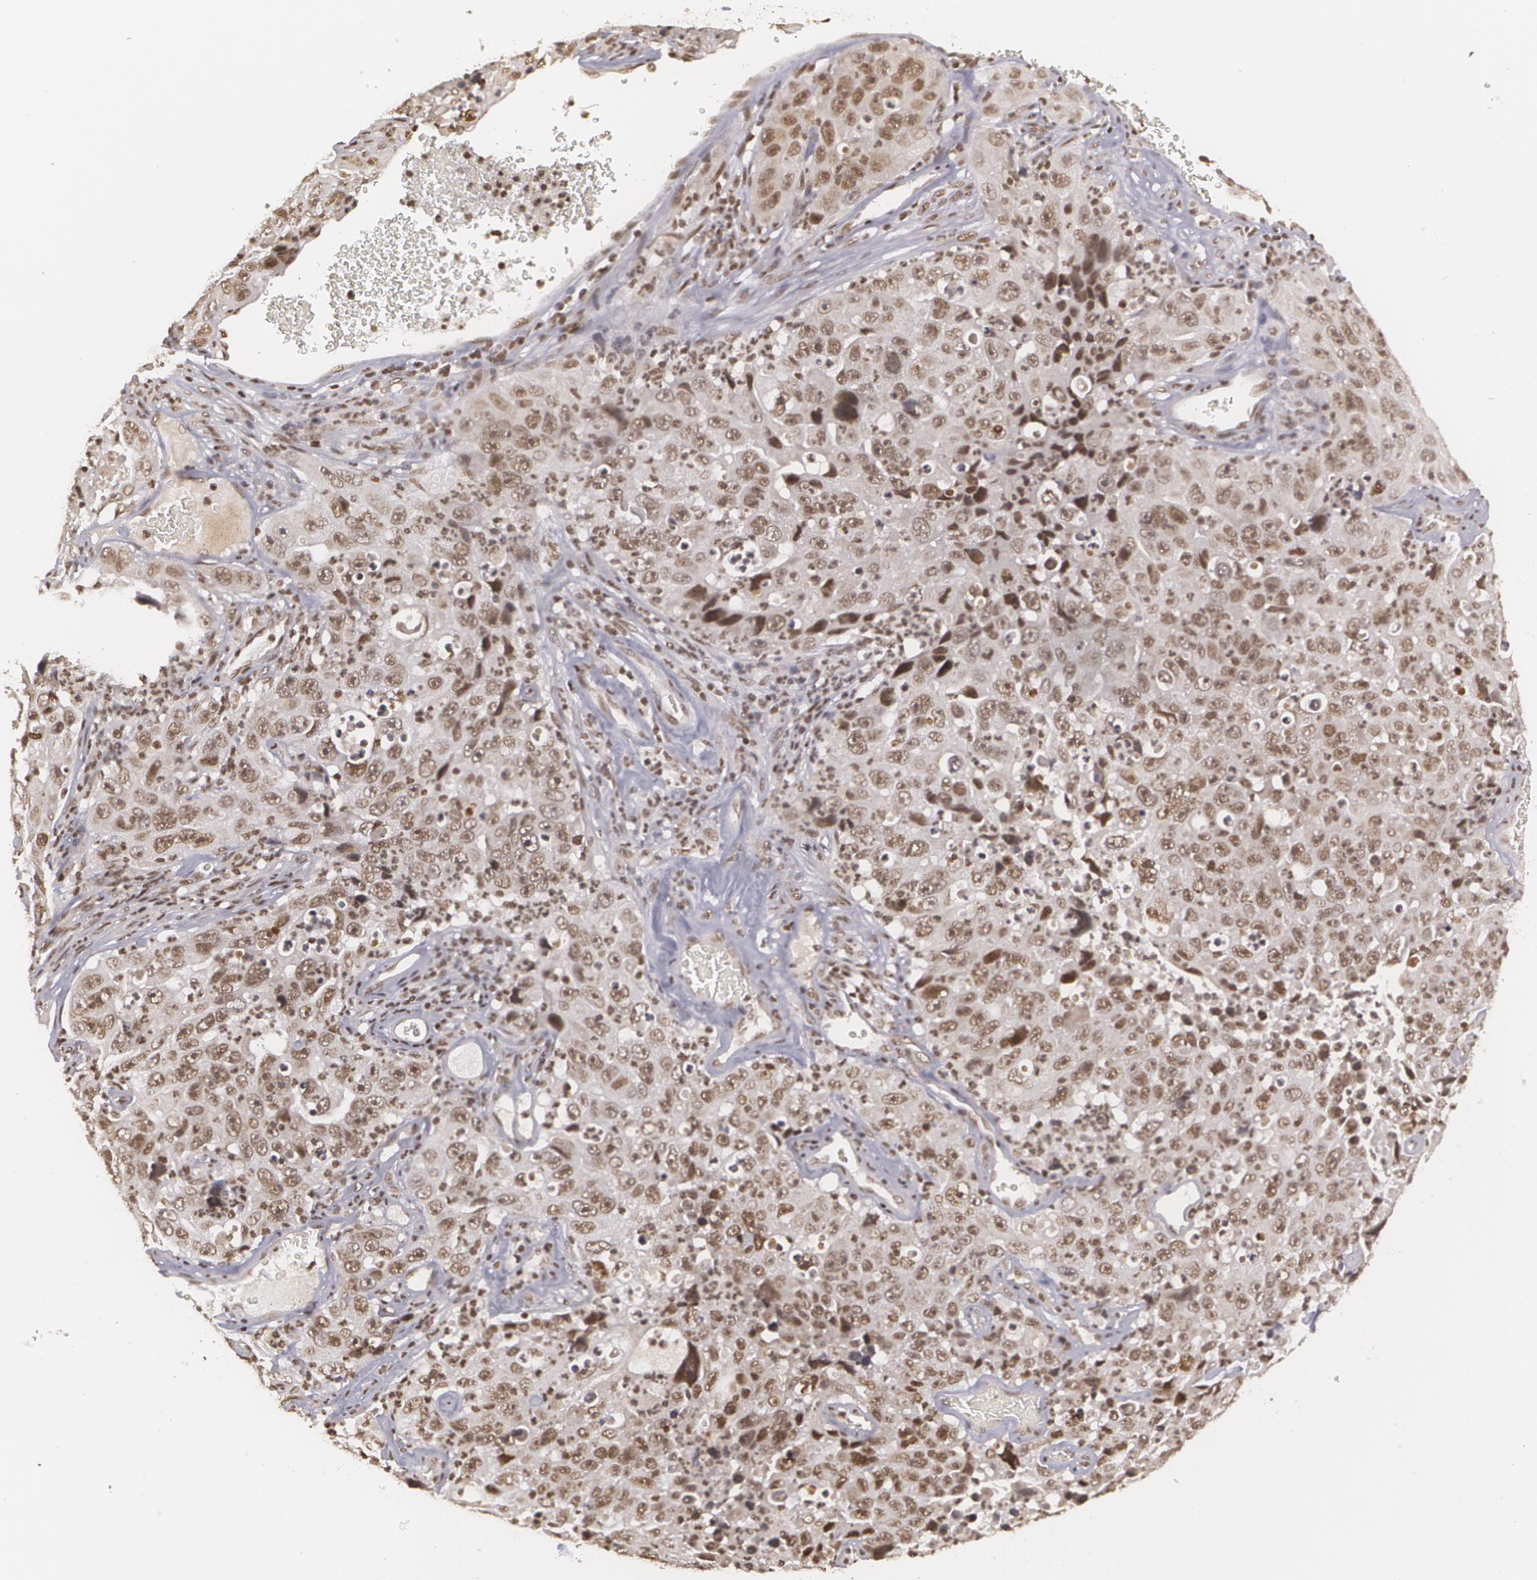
{"staining": {"intensity": "strong", "quantity": ">75%", "location": "nuclear"}, "tissue": "lung cancer", "cell_type": "Tumor cells", "image_type": "cancer", "snomed": [{"axis": "morphology", "description": "Squamous cell carcinoma, NOS"}, {"axis": "topography", "description": "Lung"}], "caption": "About >75% of tumor cells in lung squamous cell carcinoma reveal strong nuclear protein expression as visualized by brown immunohistochemical staining.", "gene": "RXRB", "patient": {"sex": "male", "age": 64}}